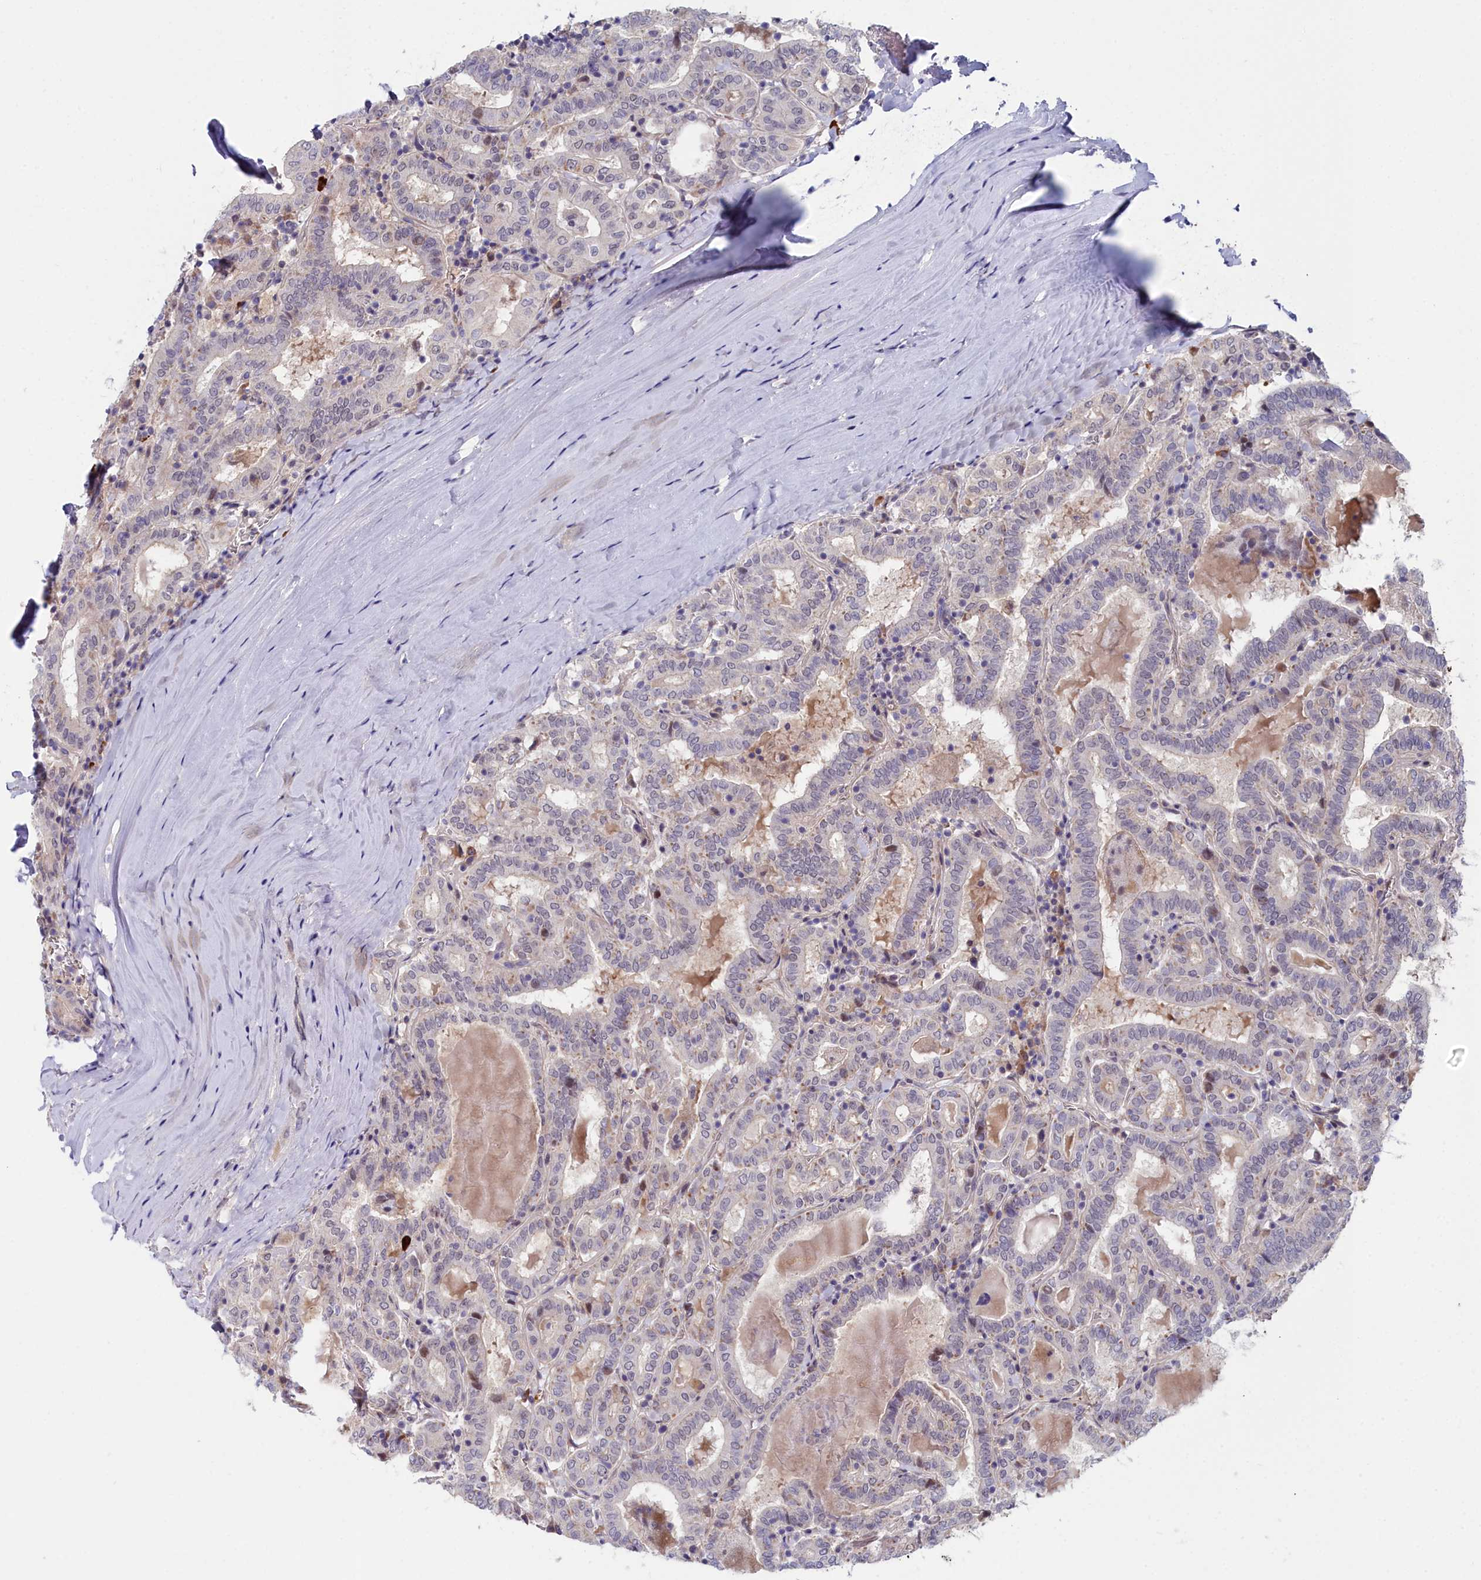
{"staining": {"intensity": "negative", "quantity": "none", "location": "none"}, "tissue": "thyroid cancer", "cell_type": "Tumor cells", "image_type": "cancer", "snomed": [{"axis": "morphology", "description": "Papillary adenocarcinoma, NOS"}, {"axis": "topography", "description": "Thyroid gland"}], "caption": "Immunohistochemistry photomicrograph of neoplastic tissue: thyroid cancer (papillary adenocarcinoma) stained with DAB exhibits no significant protein staining in tumor cells.", "gene": "KCTD18", "patient": {"sex": "female", "age": 72}}